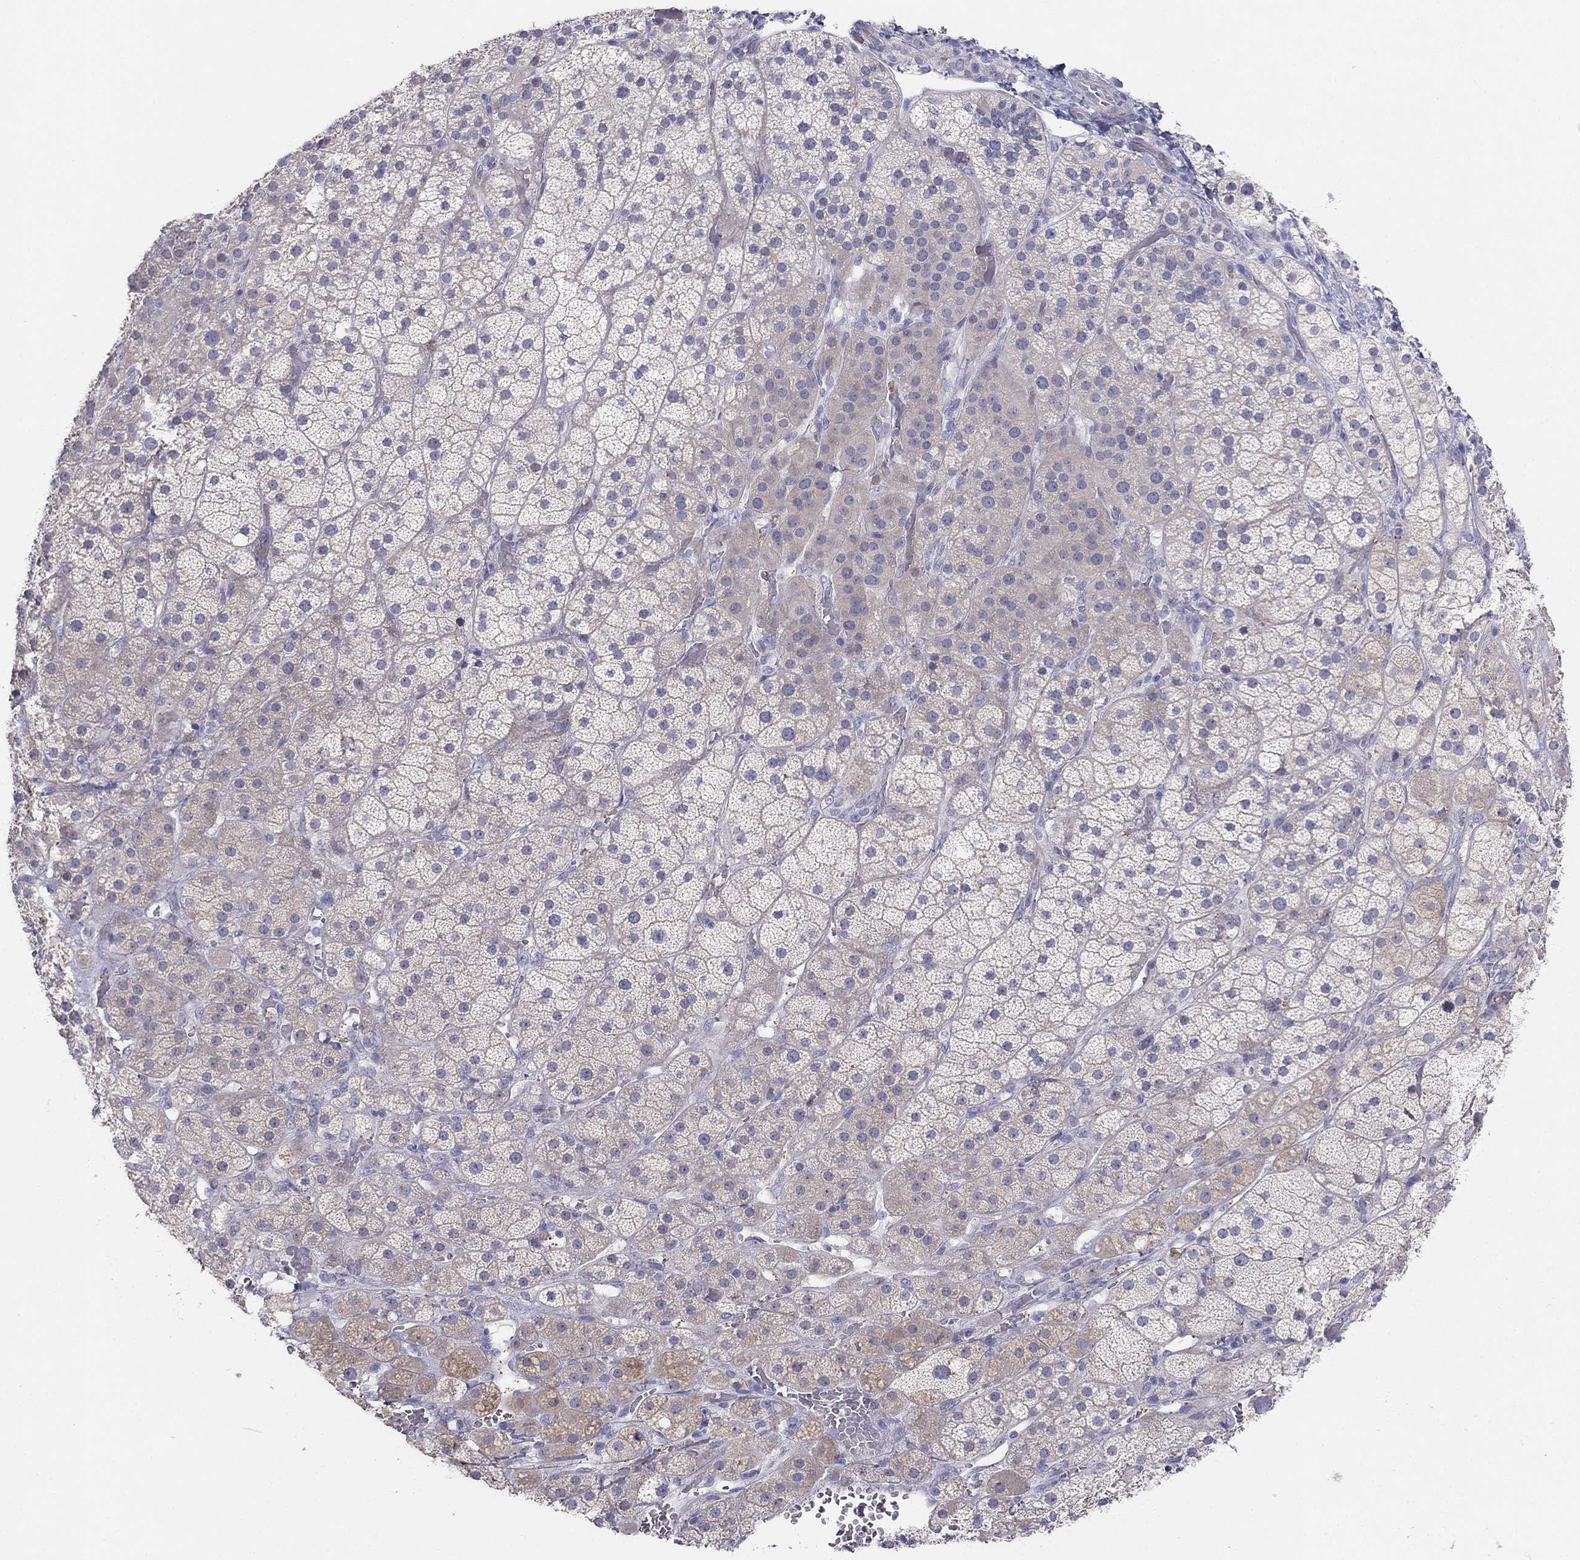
{"staining": {"intensity": "negative", "quantity": "none", "location": "none"}, "tissue": "adrenal gland", "cell_type": "Glandular cells", "image_type": "normal", "snomed": [{"axis": "morphology", "description": "Normal tissue, NOS"}, {"axis": "topography", "description": "Adrenal gland"}], "caption": "Human adrenal gland stained for a protein using immunohistochemistry exhibits no expression in glandular cells.", "gene": "MGAT4C", "patient": {"sex": "male", "age": 57}}